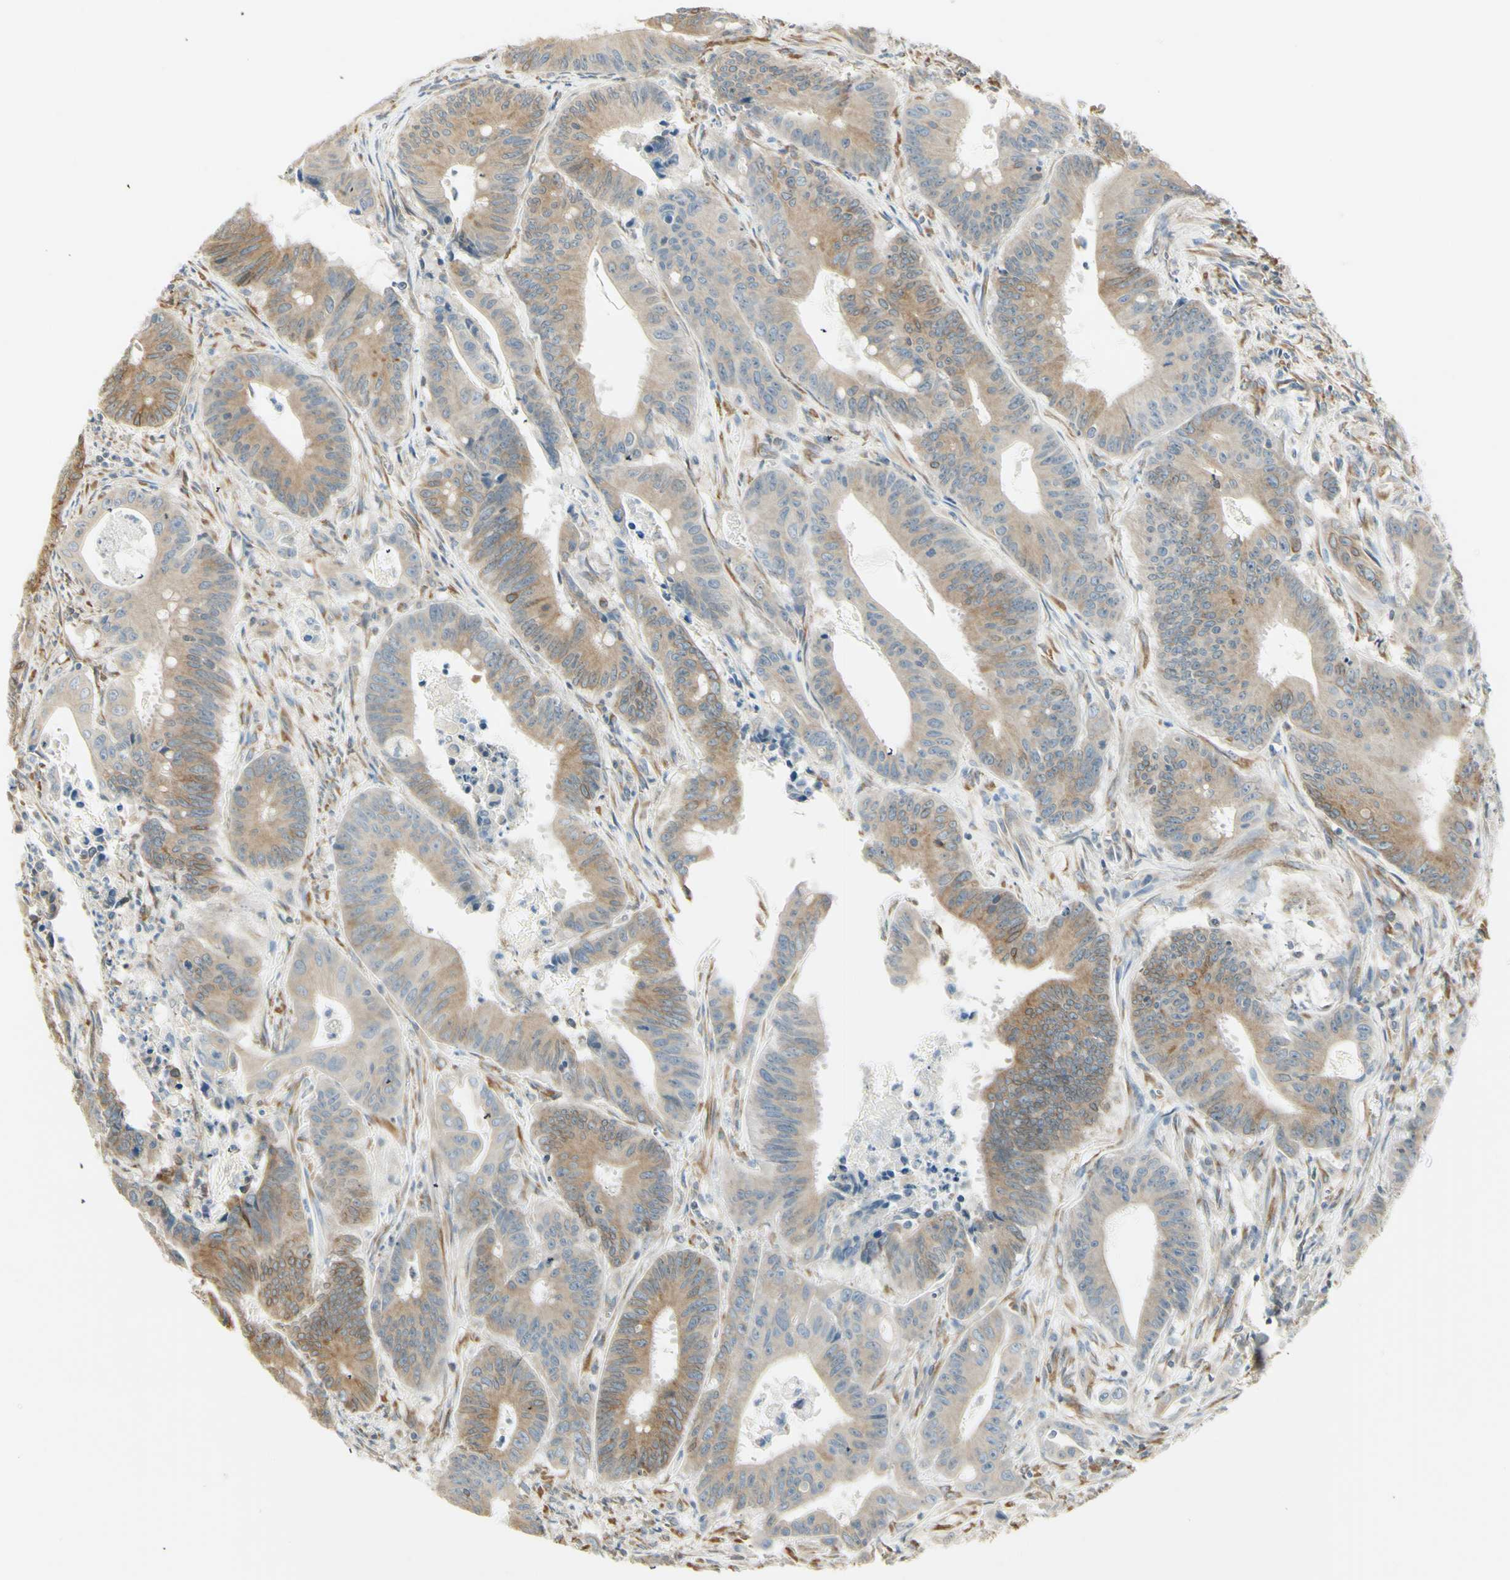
{"staining": {"intensity": "weak", "quantity": ">75%", "location": "cytoplasmic/membranous"}, "tissue": "colorectal cancer", "cell_type": "Tumor cells", "image_type": "cancer", "snomed": [{"axis": "morphology", "description": "Adenocarcinoma, NOS"}, {"axis": "topography", "description": "Colon"}], "caption": "Immunohistochemical staining of human colorectal cancer displays low levels of weak cytoplasmic/membranous staining in approximately >75% of tumor cells. (Stains: DAB in brown, nuclei in blue, Microscopy: brightfield microscopy at high magnification).", "gene": "IGDCC4", "patient": {"sex": "male", "age": 45}}